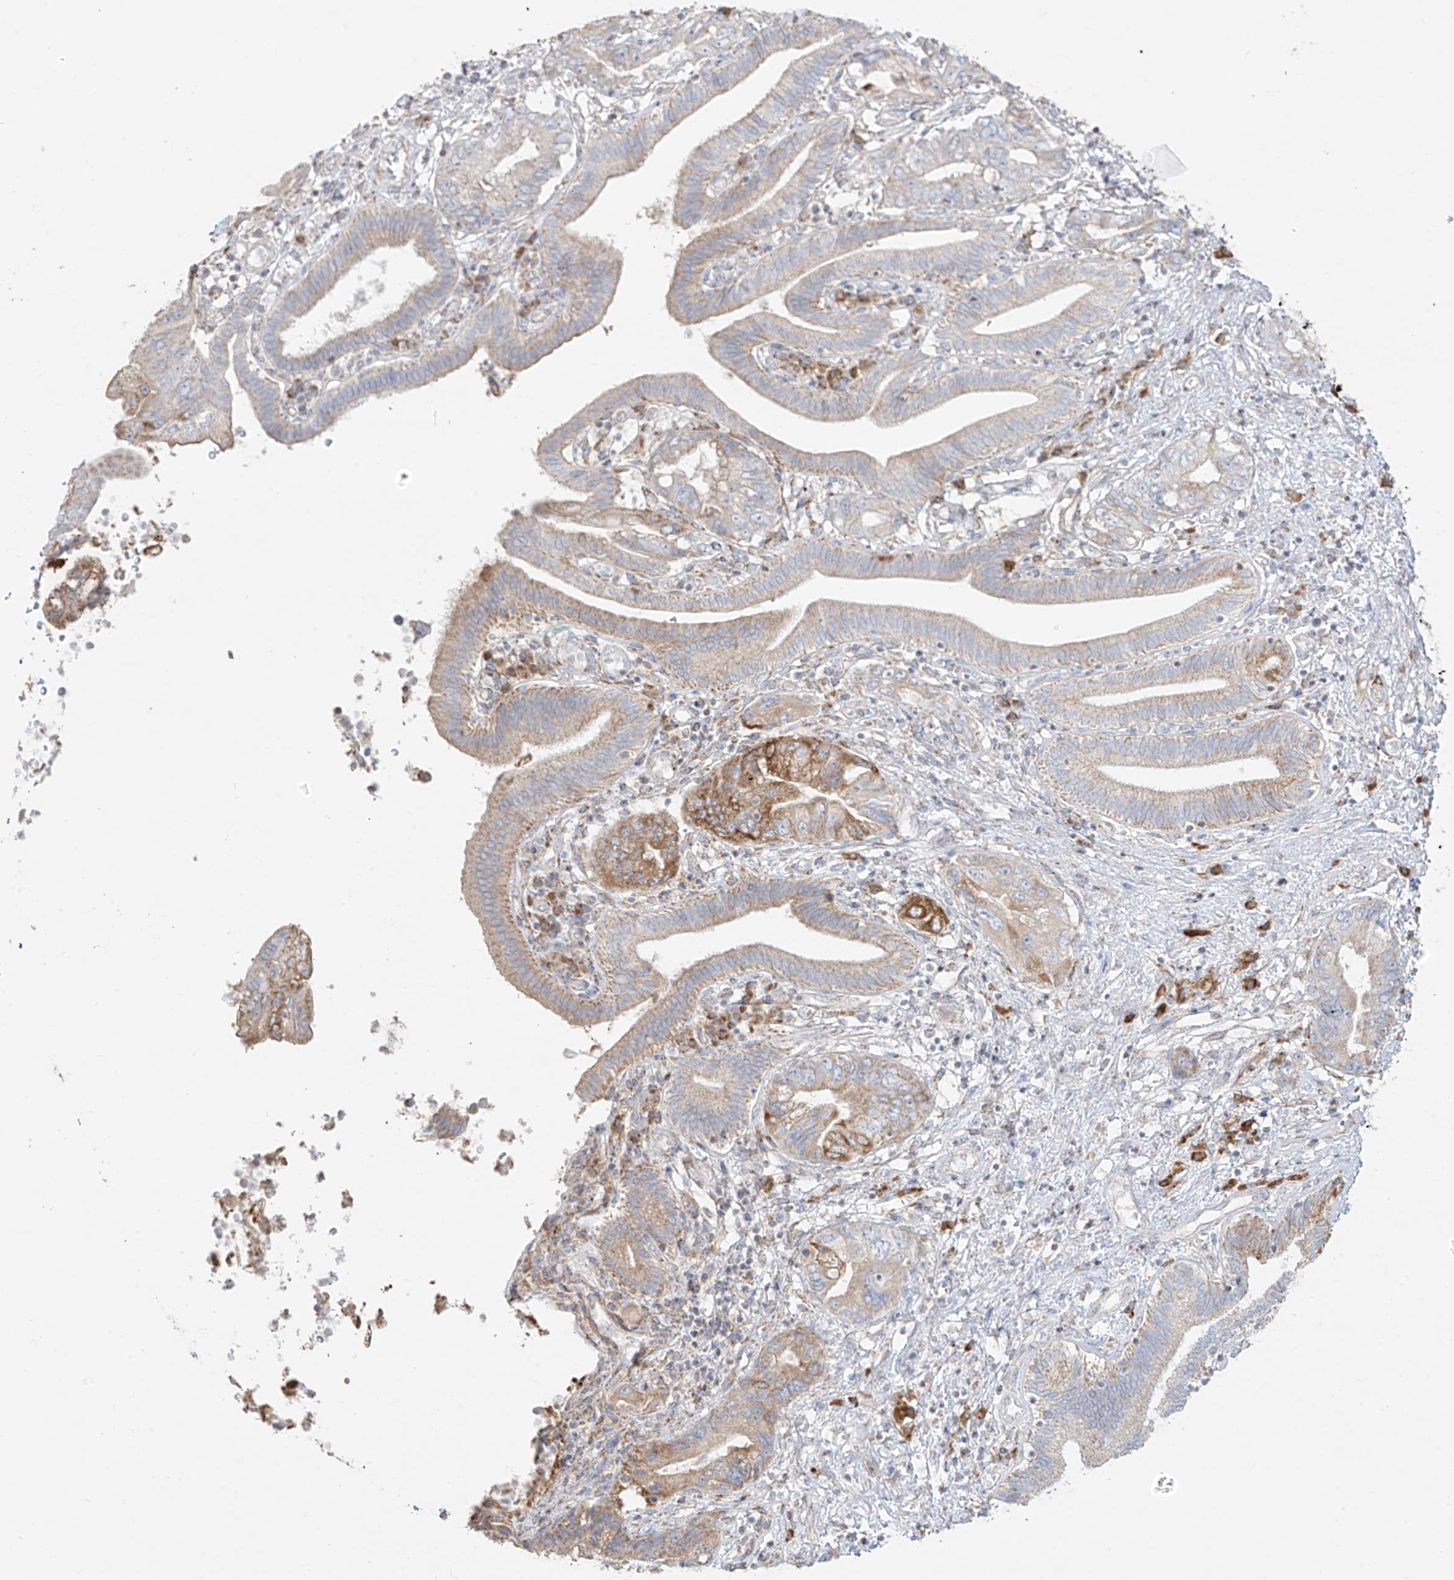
{"staining": {"intensity": "moderate", "quantity": "<25%", "location": "cytoplasmic/membranous"}, "tissue": "pancreatic cancer", "cell_type": "Tumor cells", "image_type": "cancer", "snomed": [{"axis": "morphology", "description": "Adenocarcinoma, NOS"}, {"axis": "topography", "description": "Pancreas"}], "caption": "DAB immunohistochemical staining of pancreatic adenocarcinoma exhibits moderate cytoplasmic/membranous protein positivity in approximately <25% of tumor cells.", "gene": "COLGALT2", "patient": {"sex": "female", "age": 73}}